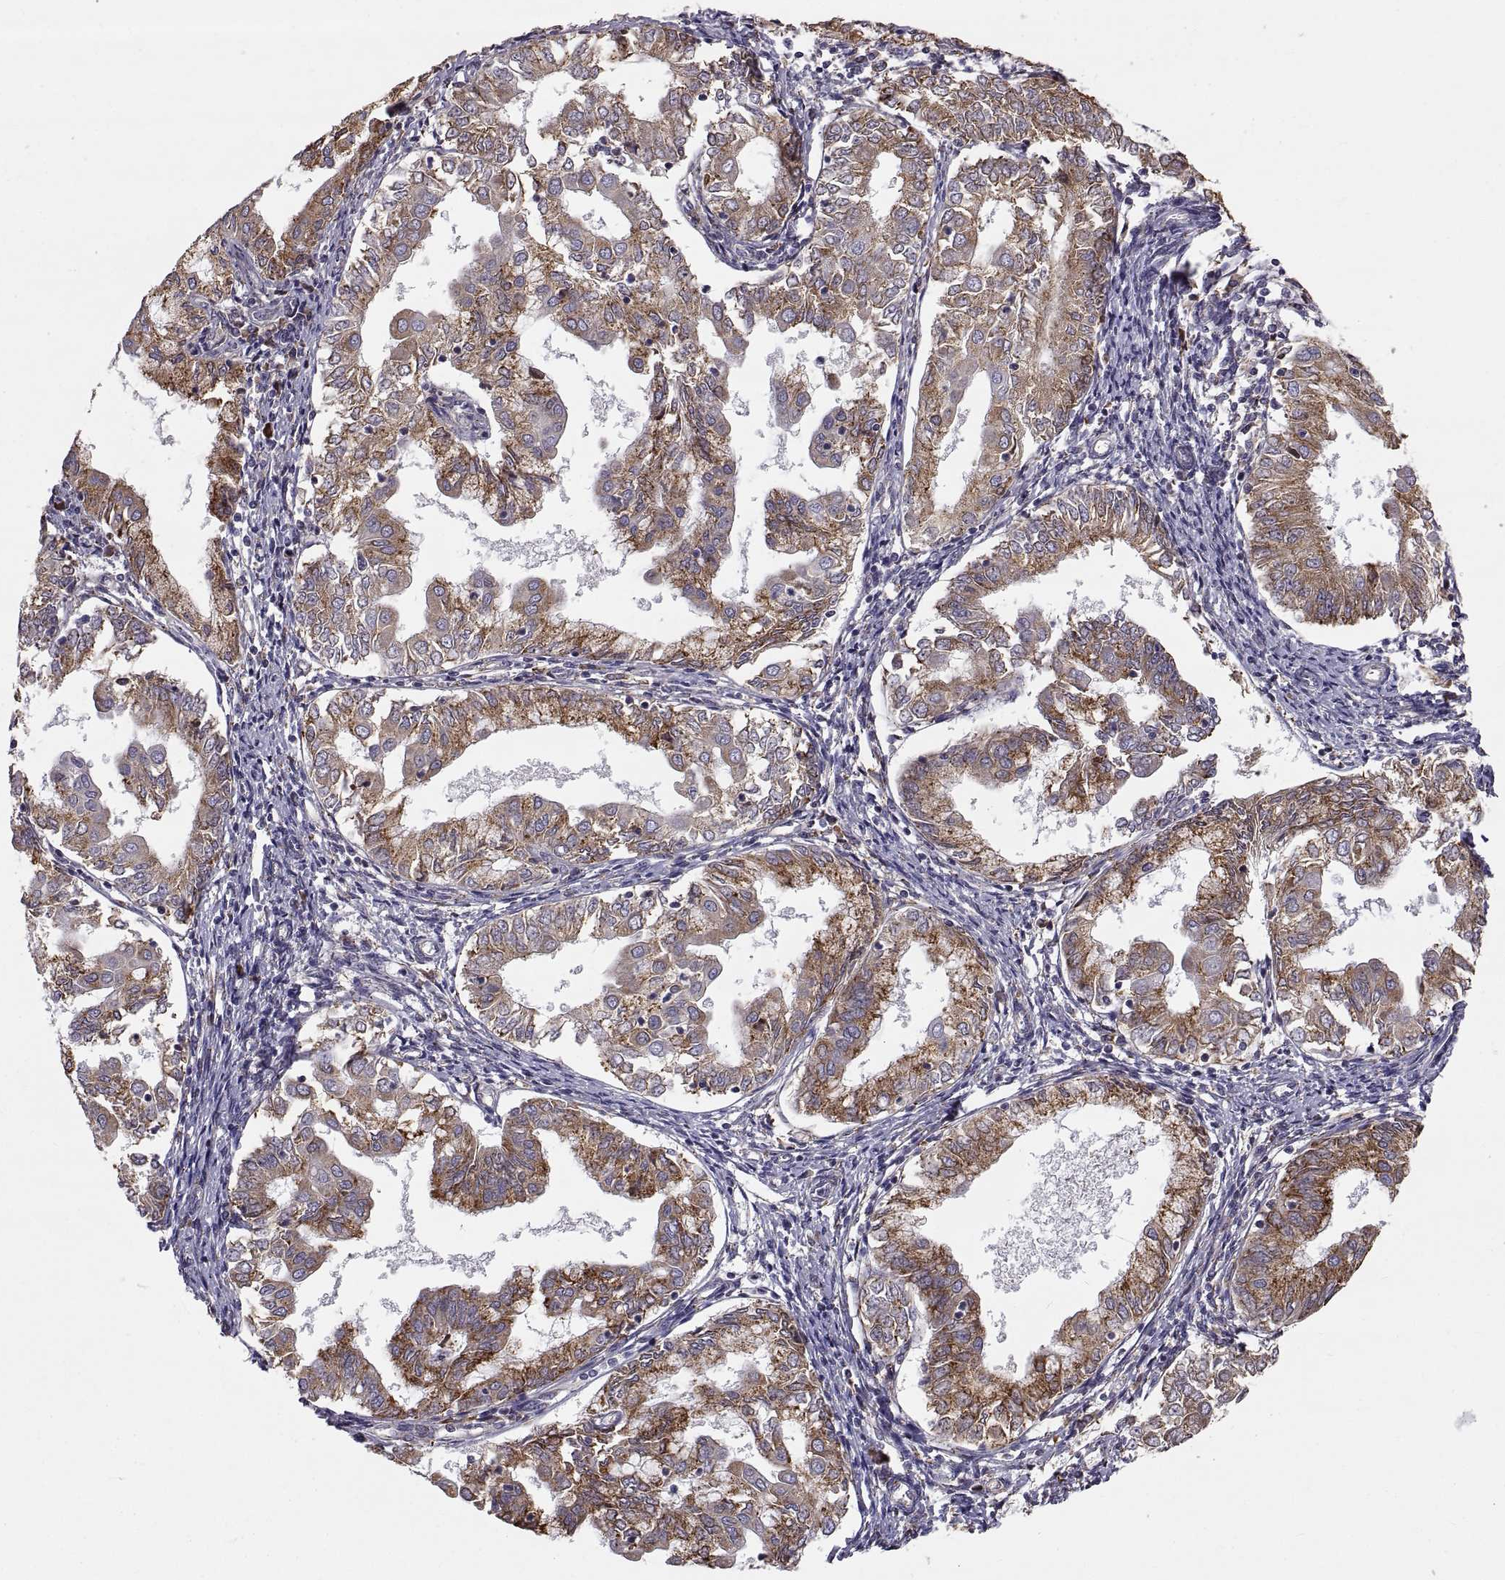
{"staining": {"intensity": "strong", "quantity": ">75%", "location": "cytoplasmic/membranous"}, "tissue": "endometrial cancer", "cell_type": "Tumor cells", "image_type": "cancer", "snomed": [{"axis": "morphology", "description": "Adenocarcinoma, NOS"}, {"axis": "topography", "description": "Endometrium"}], "caption": "Immunohistochemical staining of endometrial adenocarcinoma demonstrates high levels of strong cytoplasmic/membranous positivity in about >75% of tumor cells. Using DAB (brown) and hematoxylin (blue) stains, captured at high magnification using brightfield microscopy.", "gene": "PLEKHB2", "patient": {"sex": "female", "age": 68}}